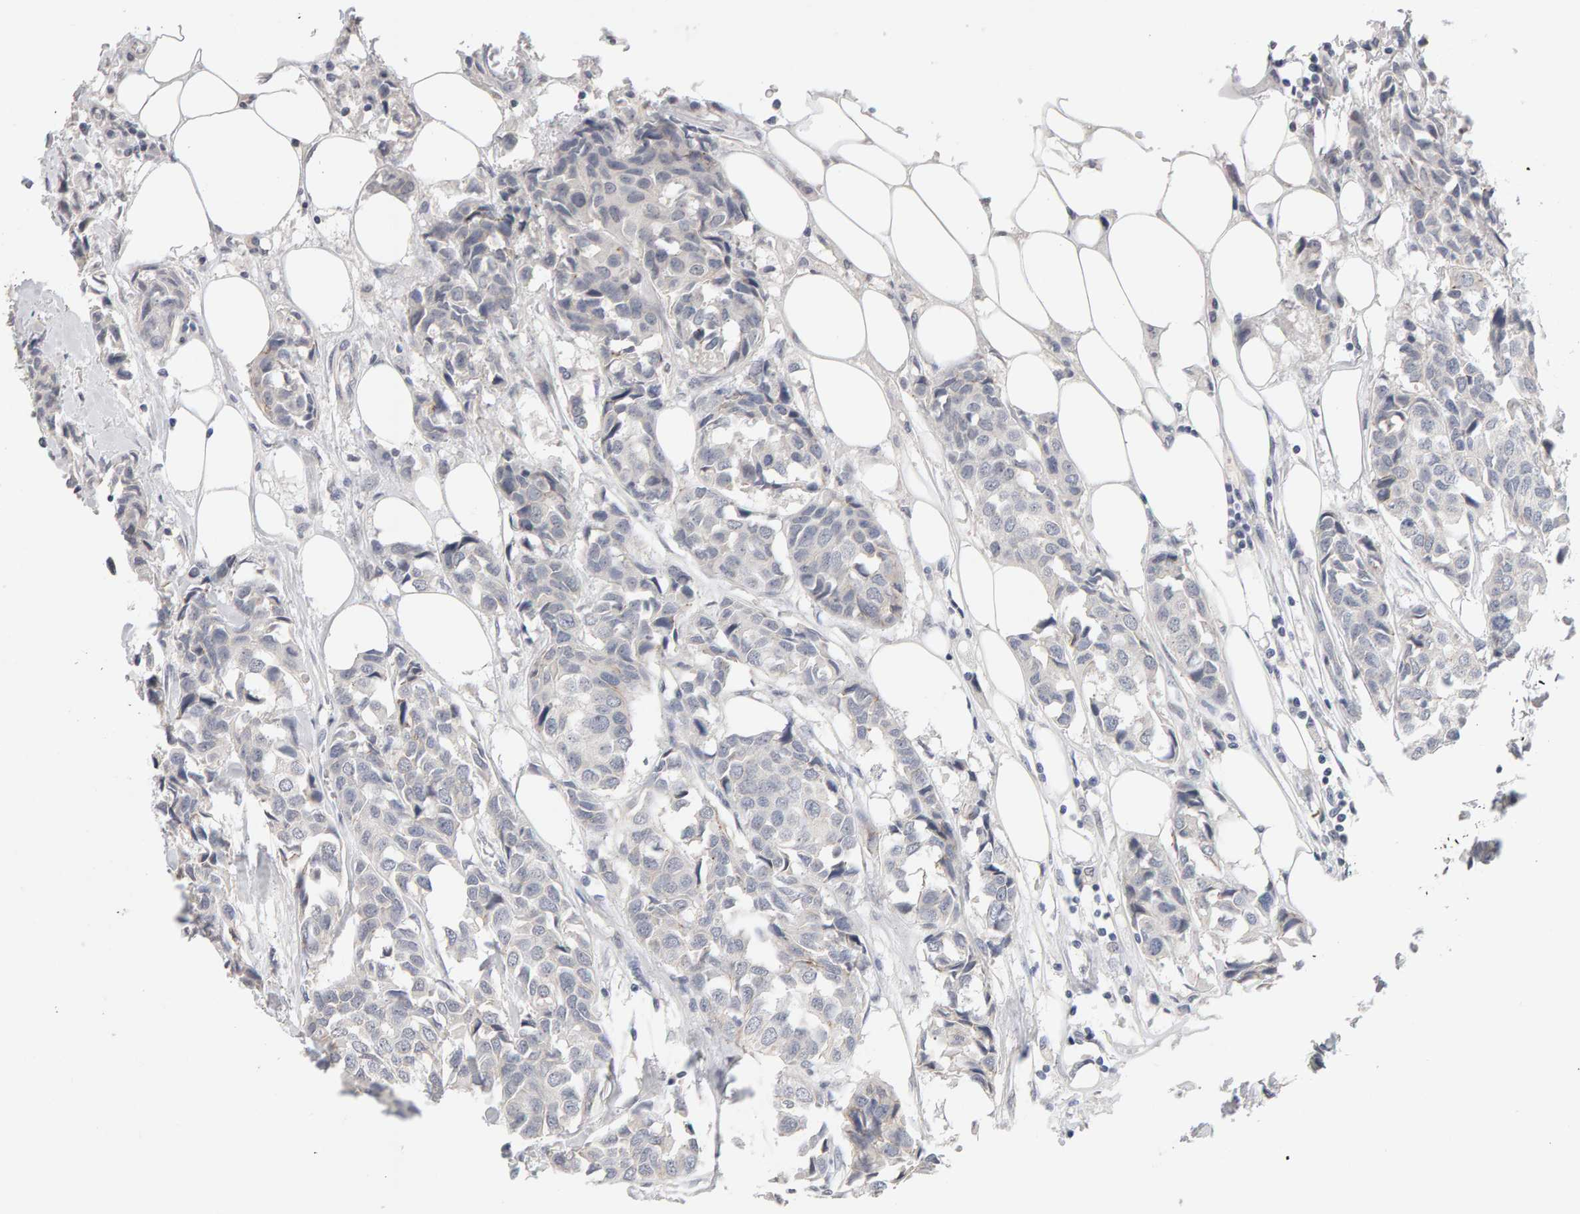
{"staining": {"intensity": "negative", "quantity": "none", "location": "none"}, "tissue": "breast cancer", "cell_type": "Tumor cells", "image_type": "cancer", "snomed": [{"axis": "morphology", "description": "Duct carcinoma"}, {"axis": "topography", "description": "Breast"}], "caption": "Immunohistochemical staining of human breast cancer reveals no significant expression in tumor cells.", "gene": "HNF4A", "patient": {"sex": "female", "age": 80}}